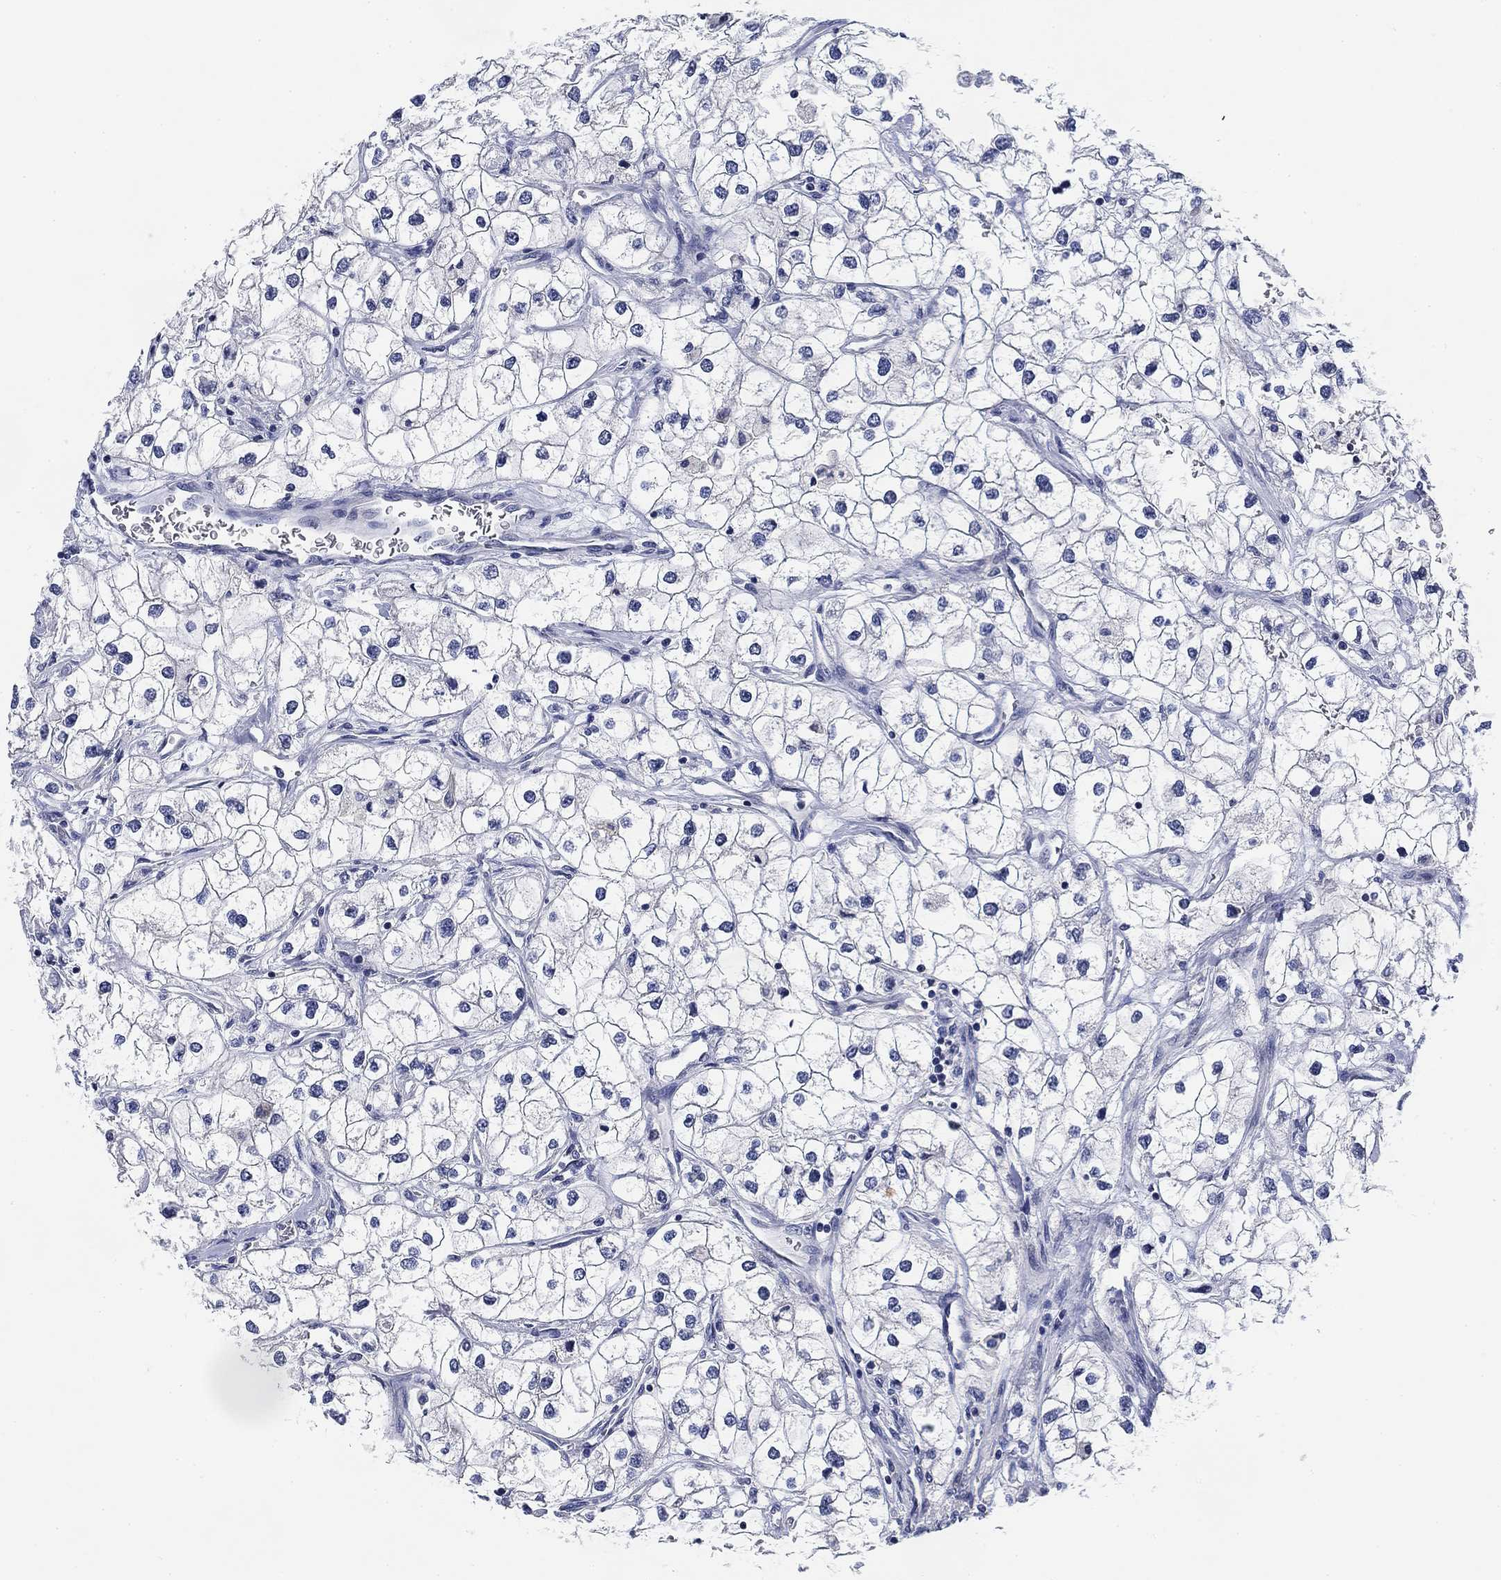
{"staining": {"intensity": "negative", "quantity": "none", "location": "none"}, "tissue": "renal cancer", "cell_type": "Tumor cells", "image_type": "cancer", "snomed": [{"axis": "morphology", "description": "Adenocarcinoma, NOS"}, {"axis": "topography", "description": "Kidney"}], "caption": "Tumor cells are negative for protein expression in human adenocarcinoma (renal).", "gene": "DAZL", "patient": {"sex": "male", "age": 59}}